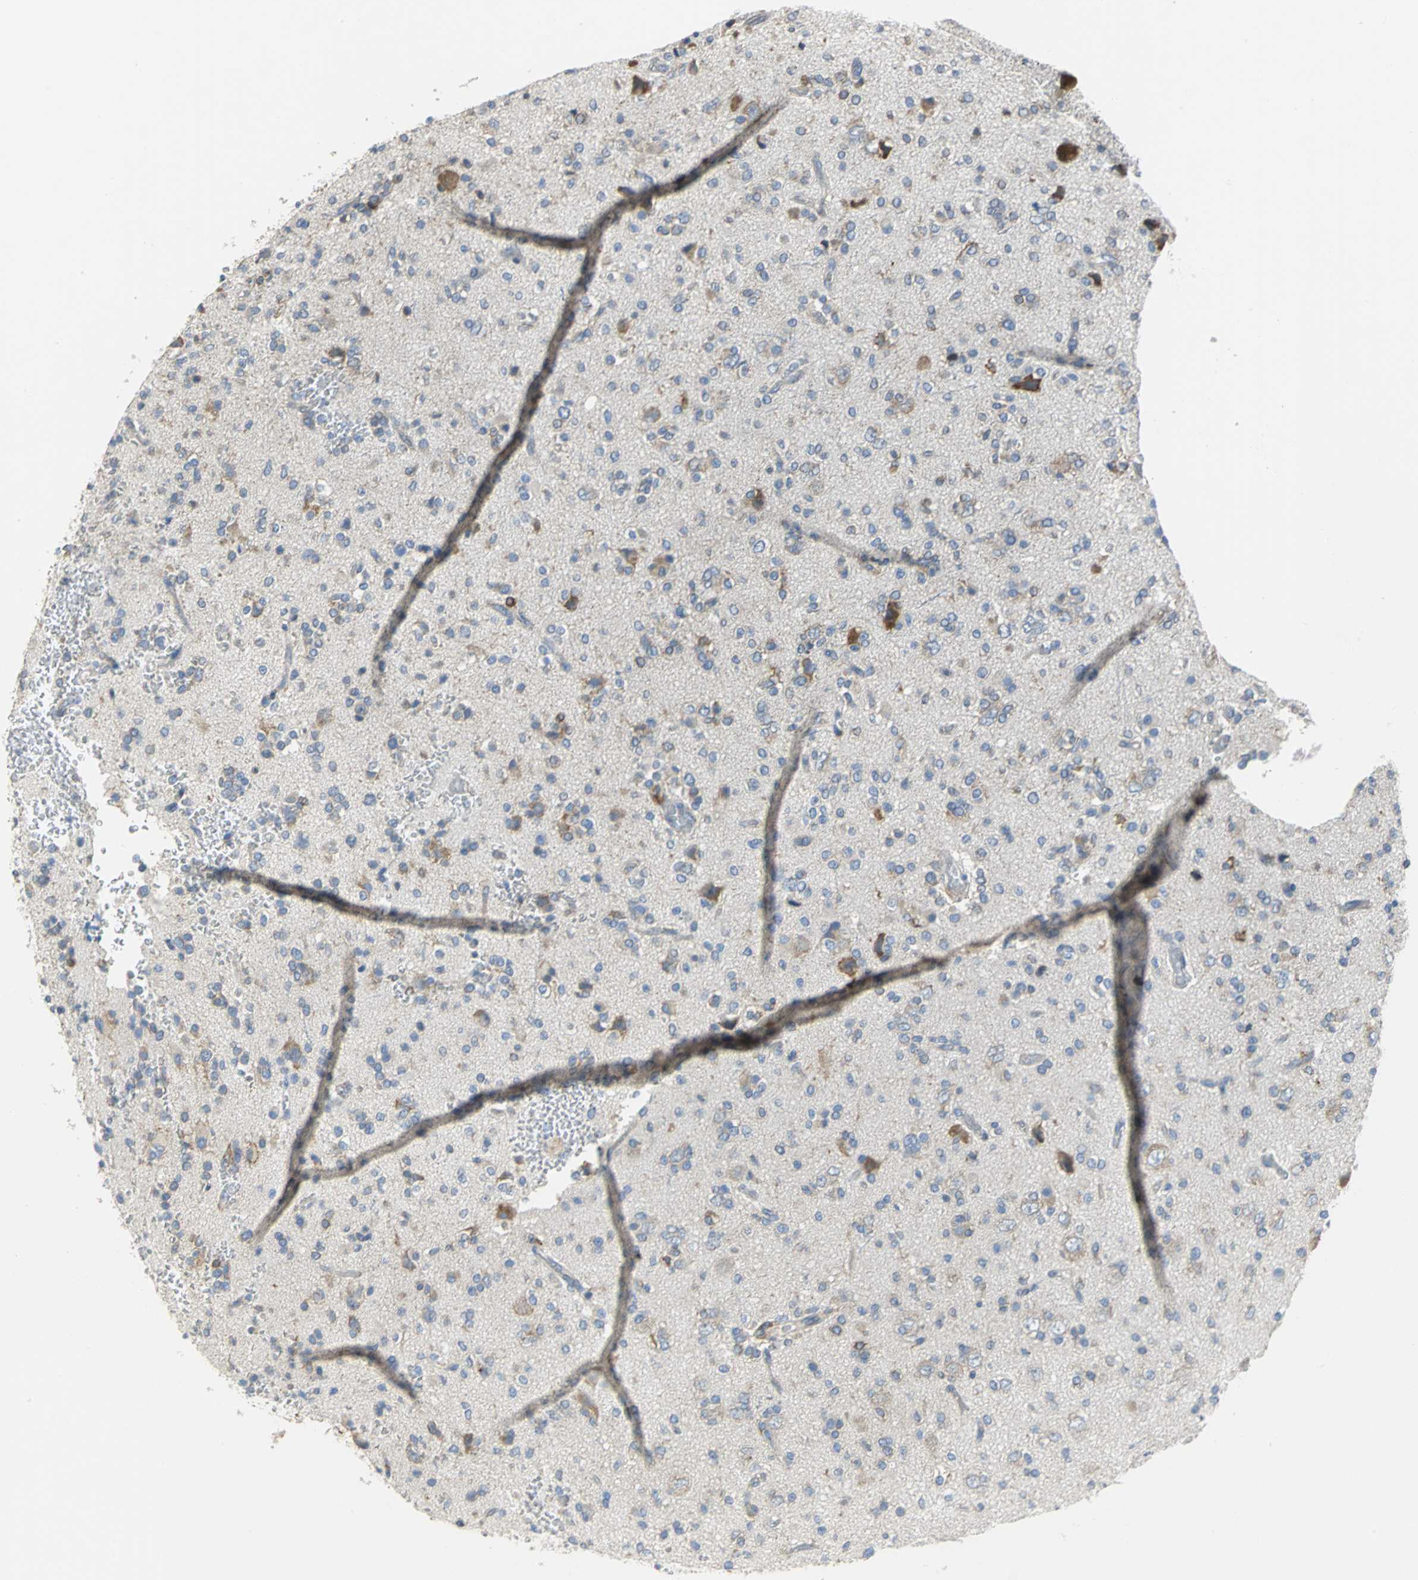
{"staining": {"intensity": "weak", "quantity": "25%-75%", "location": "cytoplasmic/membranous"}, "tissue": "glioma", "cell_type": "Tumor cells", "image_type": "cancer", "snomed": [{"axis": "morphology", "description": "Glioma, malignant, High grade"}, {"axis": "topography", "description": "Brain"}], "caption": "Brown immunohistochemical staining in malignant glioma (high-grade) shows weak cytoplasmic/membranous positivity in approximately 25%-75% of tumor cells. Immunohistochemistry stains the protein in brown and the nuclei are stained blue.", "gene": "SDF2L1", "patient": {"sex": "male", "age": 47}}